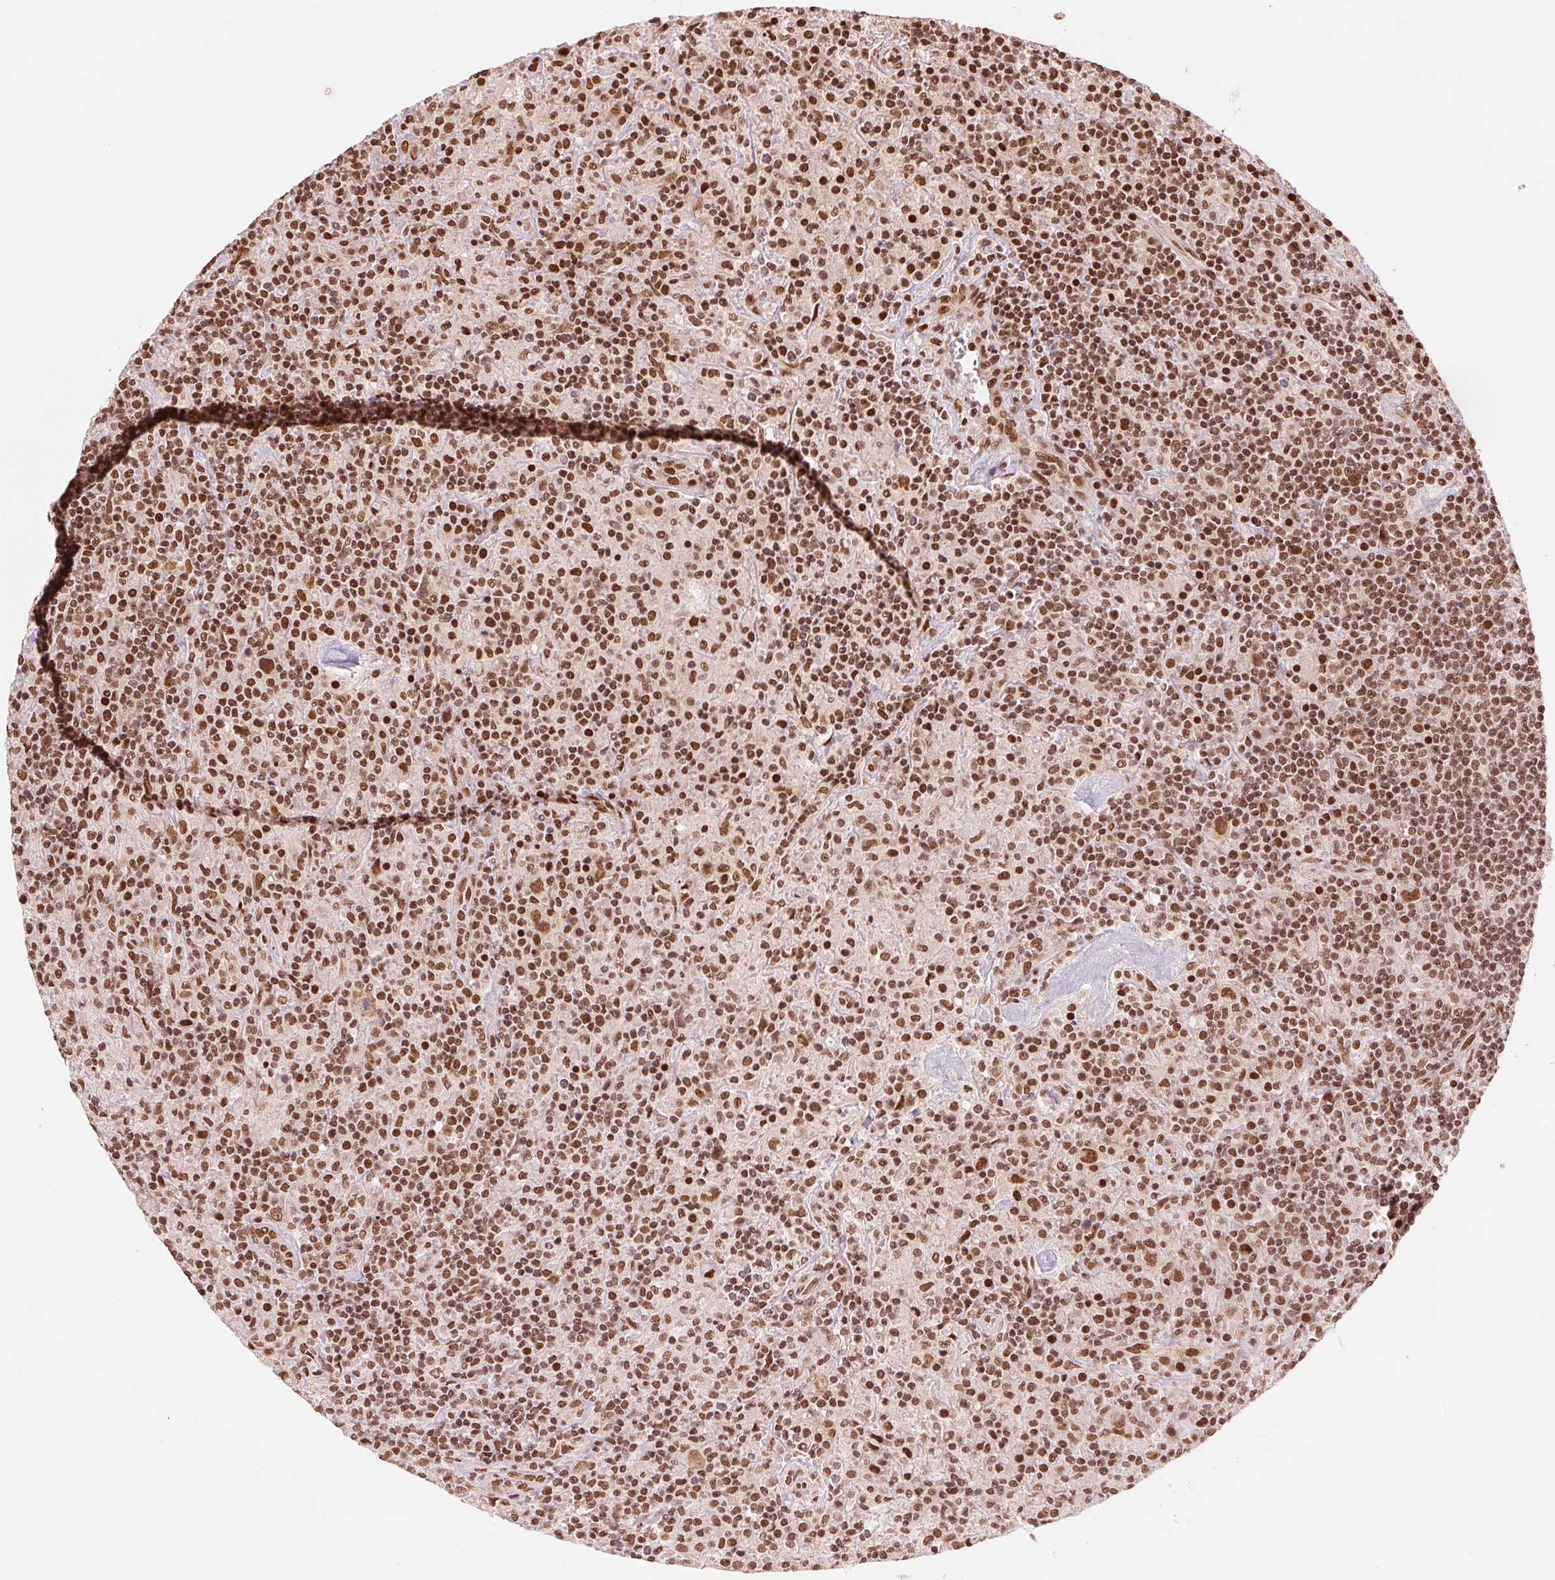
{"staining": {"intensity": "moderate", "quantity": ">75%", "location": "nuclear"}, "tissue": "lymphoma", "cell_type": "Tumor cells", "image_type": "cancer", "snomed": [{"axis": "morphology", "description": "Hodgkin's disease, NOS"}, {"axis": "topography", "description": "Lymph node"}], "caption": "There is medium levels of moderate nuclear positivity in tumor cells of Hodgkin's disease, as demonstrated by immunohistochemical staining (brown color).", "gene": "TTLL9", "patient": {"sex": "male", "age": 70}}